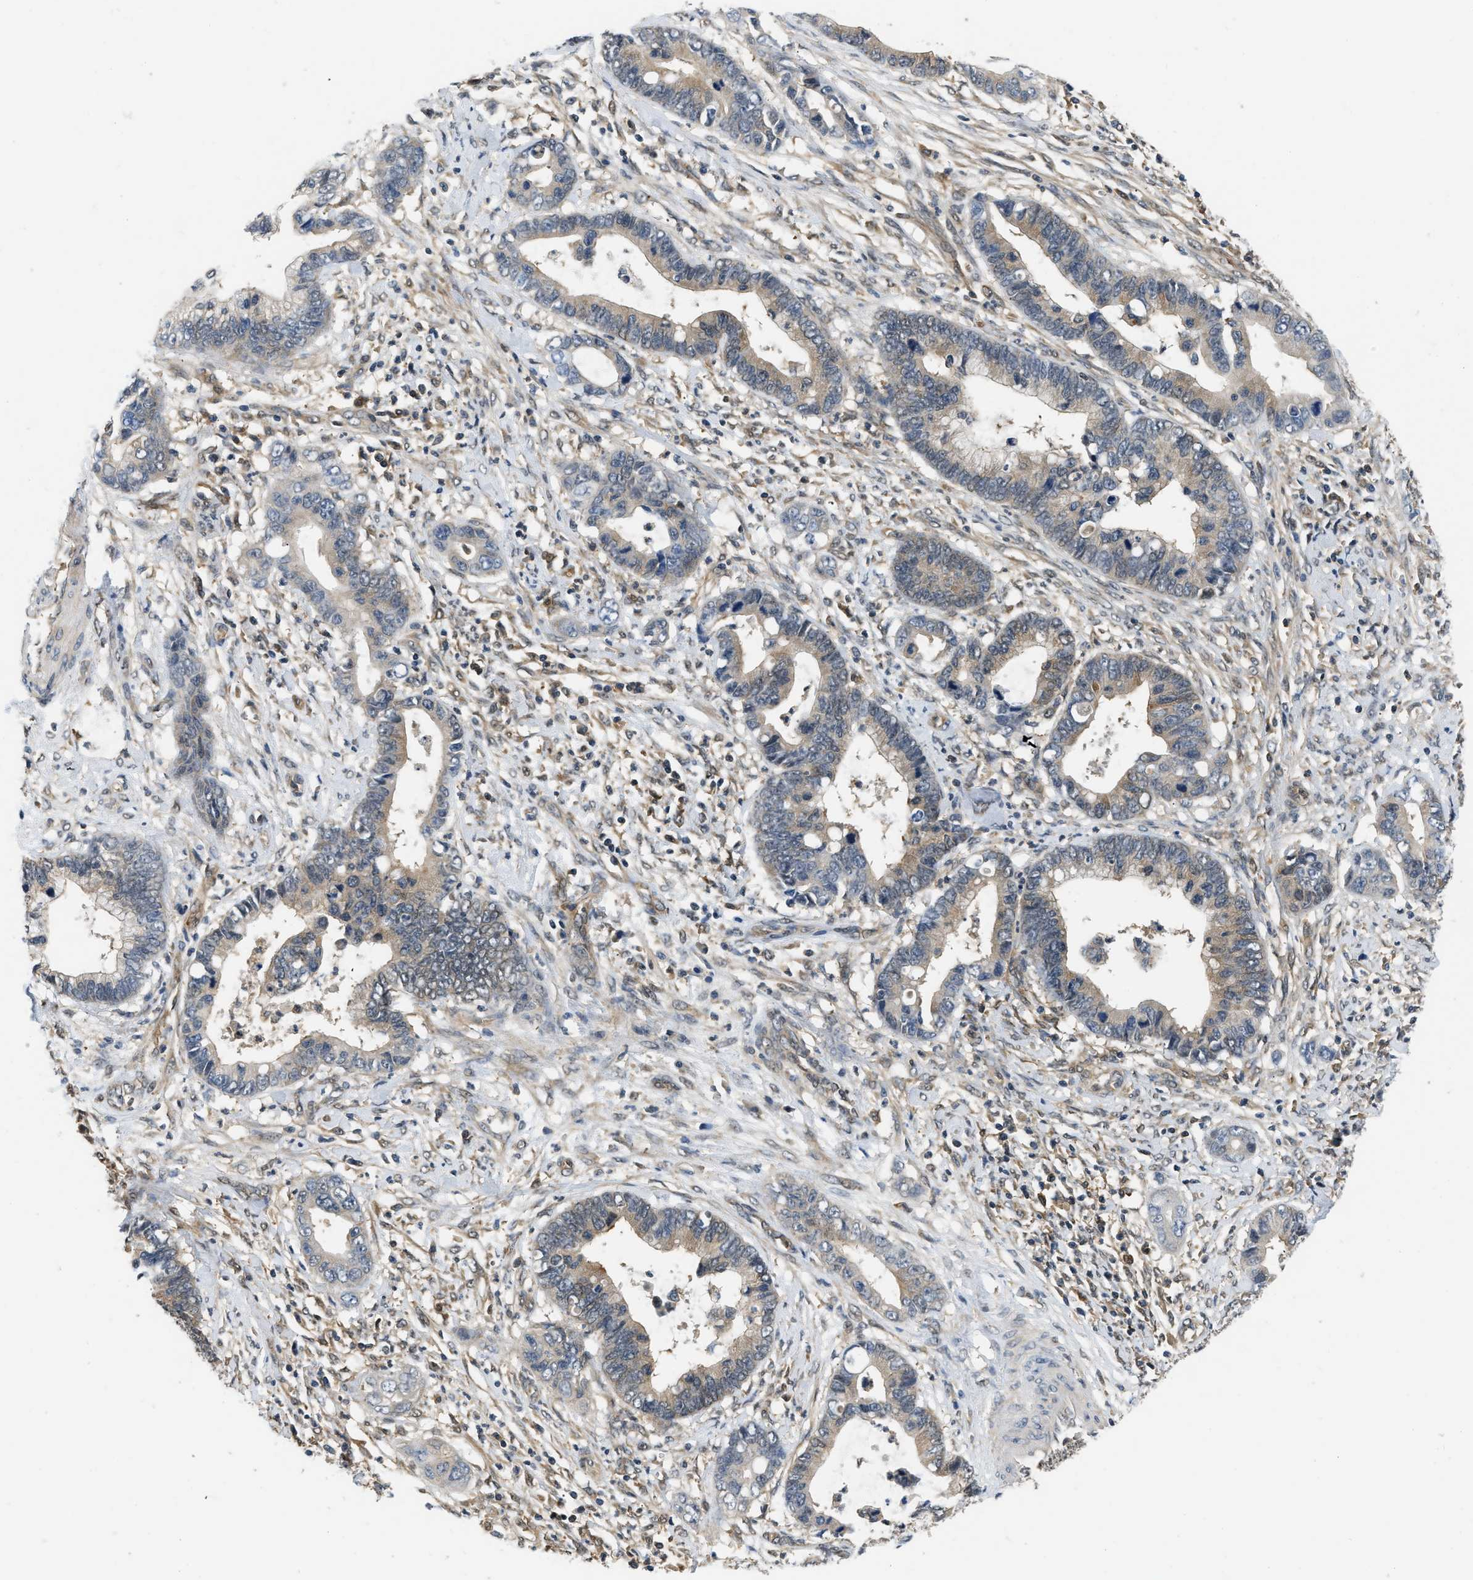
{"staining": {"intensity": "weak", "quantity": ">75%", "location": "cytoplasmic/membranous"}, "tissue": "cervical cancer", "cell_type": "Tumor cells", "image_type": "cancer", "snomed": [{"axis": "morphology", "description": "Adenocarcinoma, NOS"}, {"axis": "topography", "description": "Cervix"}], "caption": "Immunohistochemistry of human cervical adenocarcinoma exhibits low levels of weak cytoplasmic/membranous expression in approximately >75% of tumor cells. (Brightfield microscopy of DAB IHC at high magnification).", "gene": "EIF4EBP2", "patient": {"sex": "female", "age": 44}}